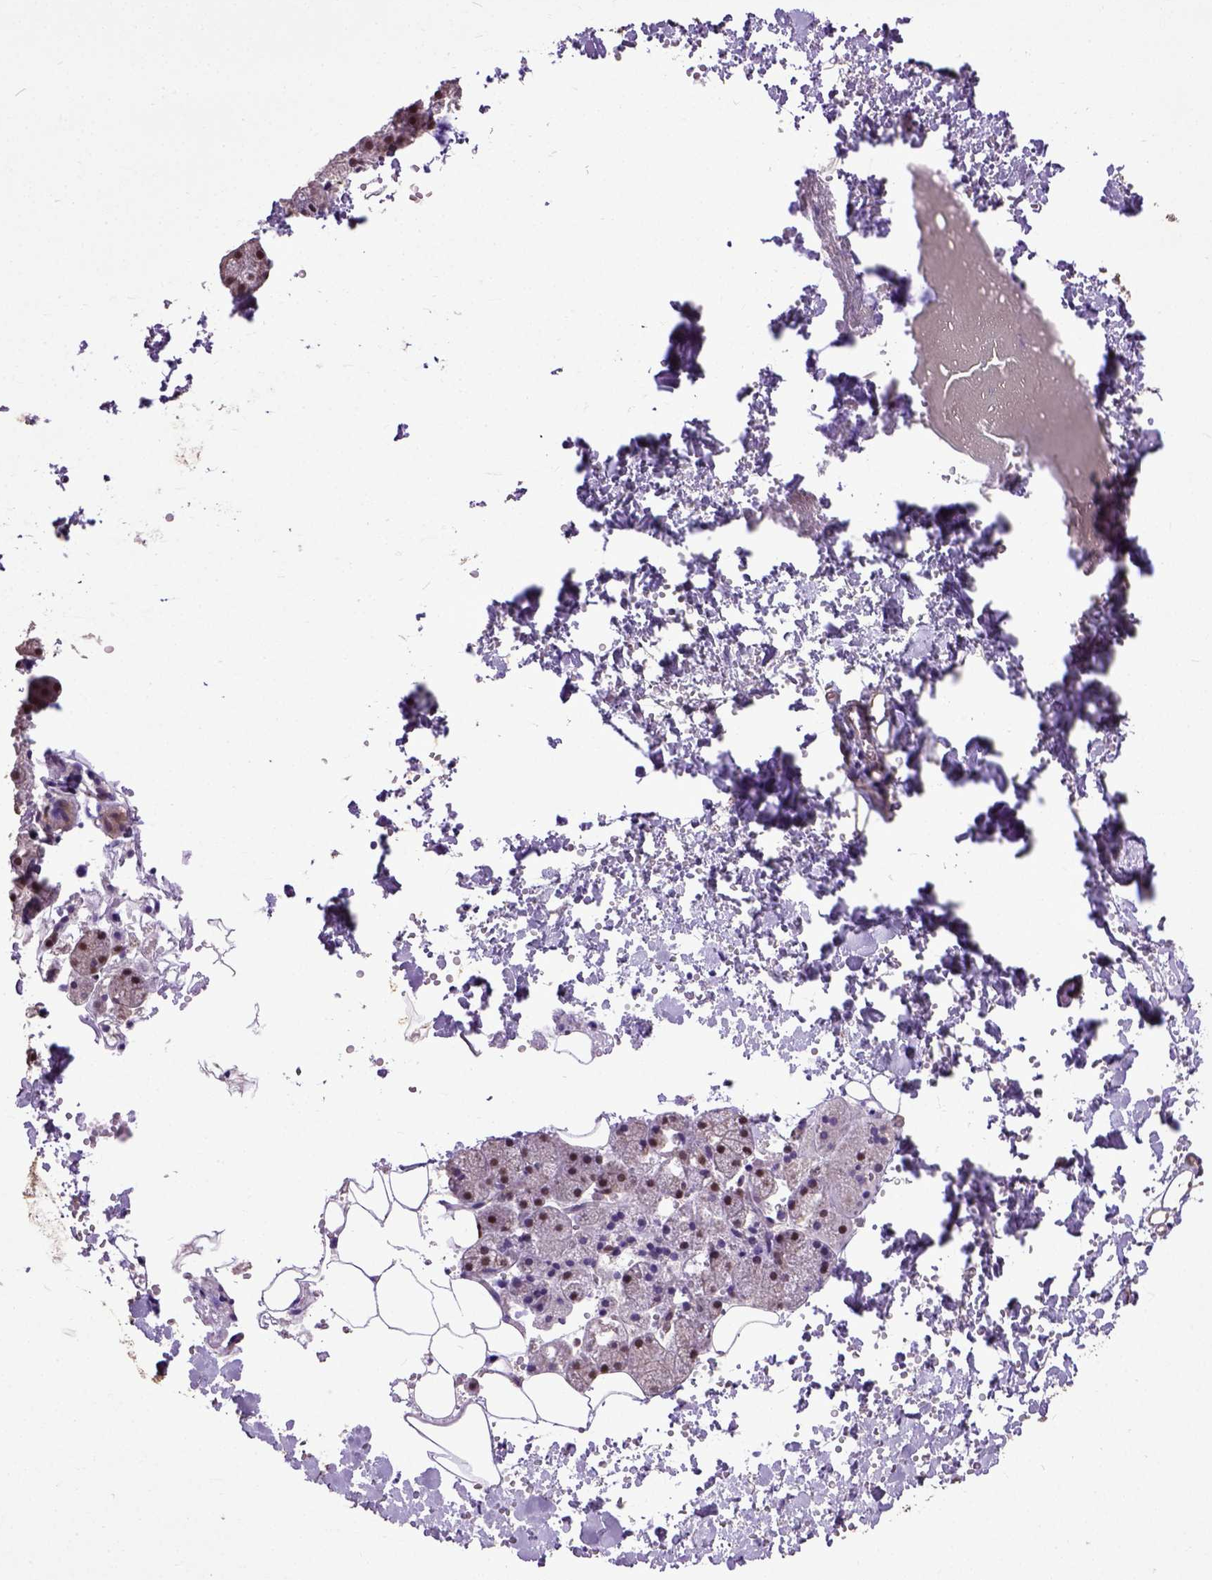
{"staining": {"intensity": "moderate", "quantity": ">75%", "location": "cytoplasmic/membranous,nuclear"}, "tissue": "salivary gland", "cell_type": "Glandular cells", "image_type": "normal", "snomed": [{"axis": "morphology", "description": "Normal tissue, NOS"}, {"axis": "topography", "description": "Salivary gland"}], "caption": "Immunohistochemistry of benign salivary gland displays medium levels of moderate cytoplasmic/membranous,nuclear expression in about >75% of glandular cells.", "gene": "UBA3", "patient": {"sex": "male", "age": 38}}